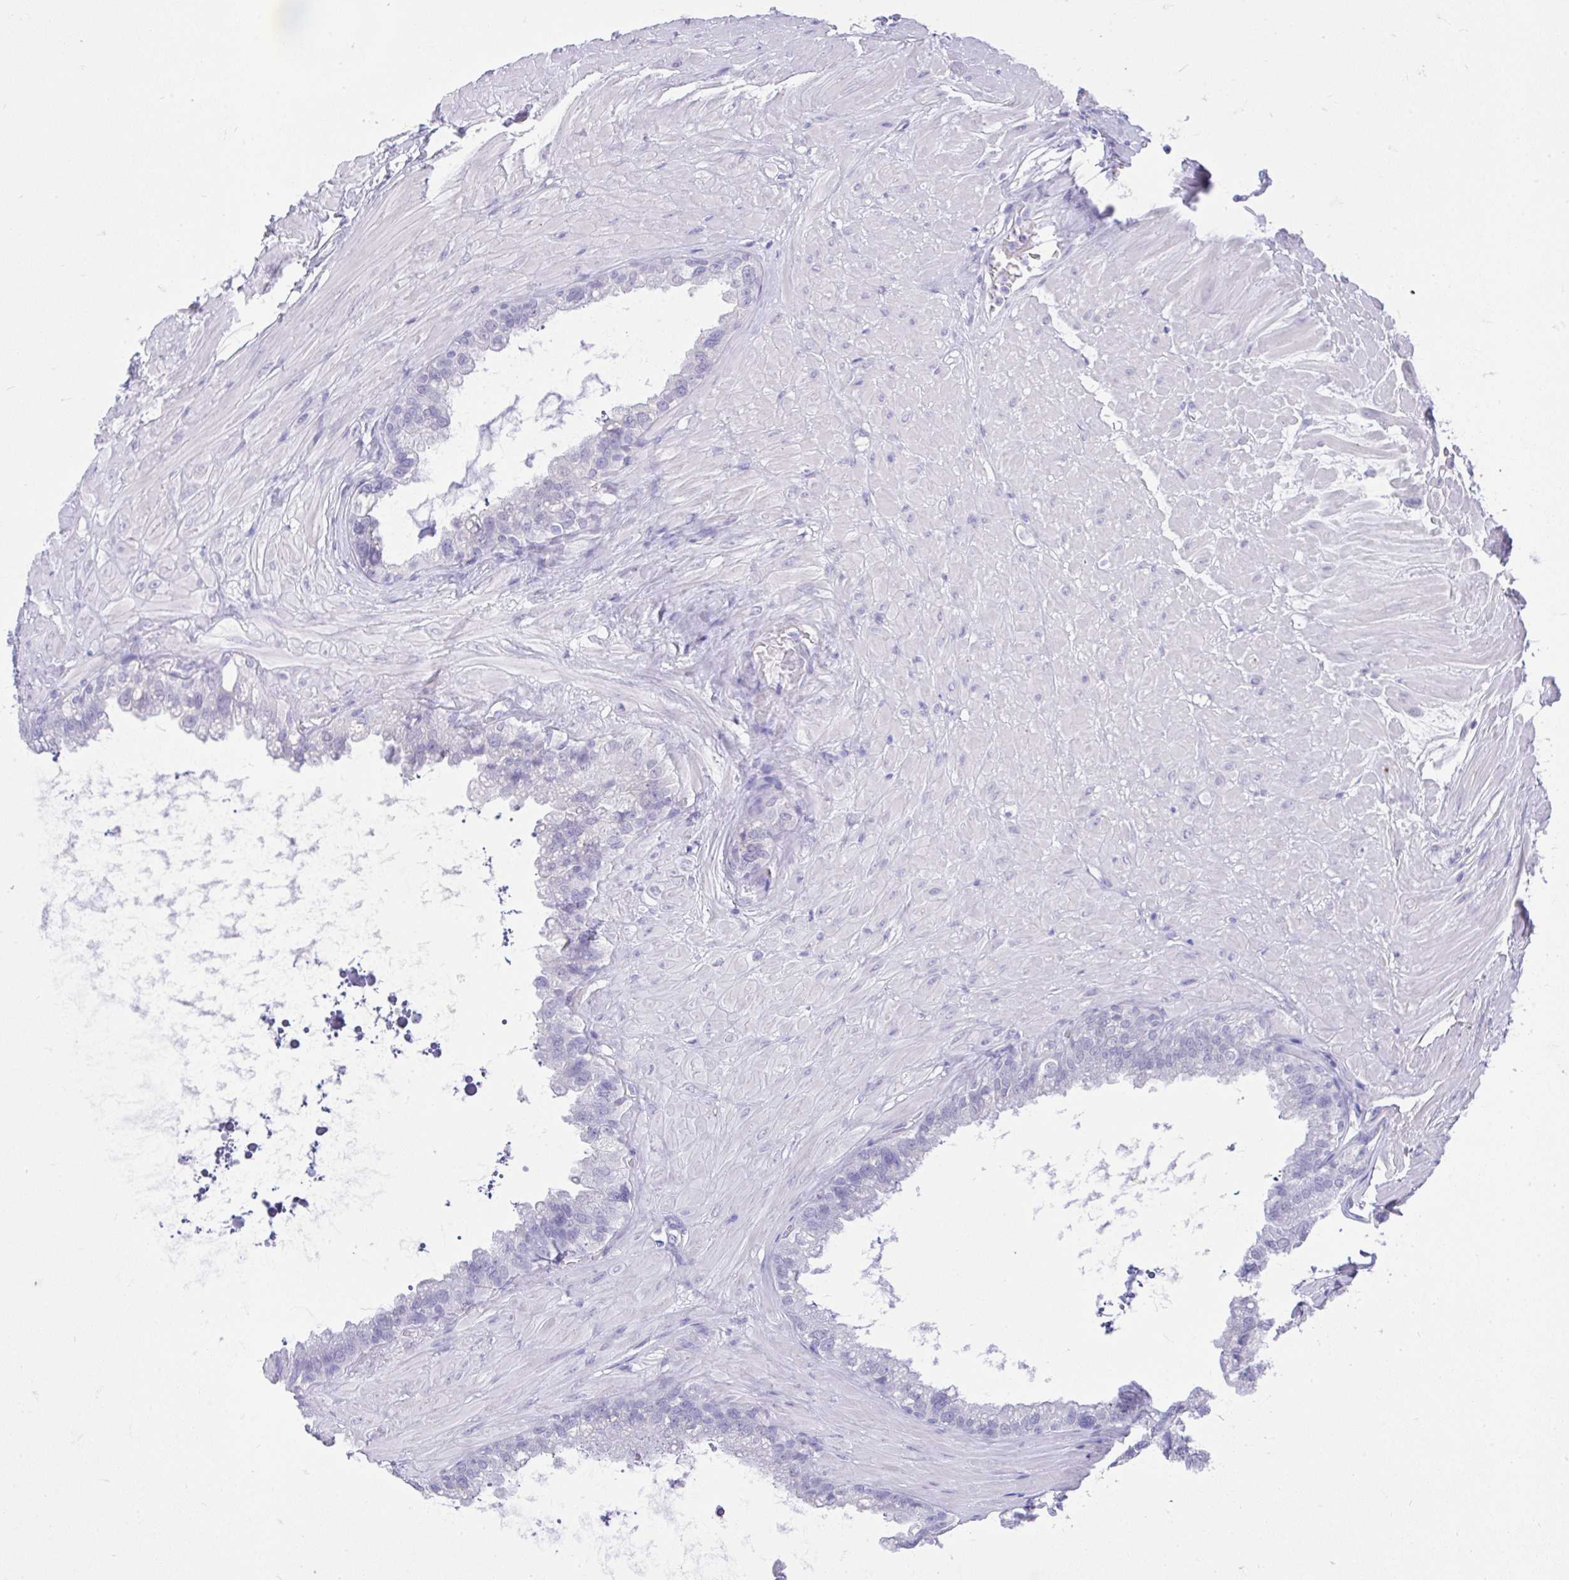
{"staining": {"intensity": "negative", "quantity": "none", "location": "none"}, "tissue": "seminal vesicle", "cell_type": "Glandular cells", "image_type": "normal", "snomed": [{"axis": "morphology", "description": "Normal tissue, NOS"}, {"axis": "topography", "description": "Seminal veicle"}, {"axis": "topography", "description": "Peripheral nerve tissue"}], "caption": "A histopathology image of seminal vesicle stained for a protein shows no brown staining in glandular cells. (Brightfield microscopy of DAB (3,3'-diaminobenzidine) IHC at high magnification).", "gene": "MS4A12", "patient": {"sex": "male", "age": 76}}